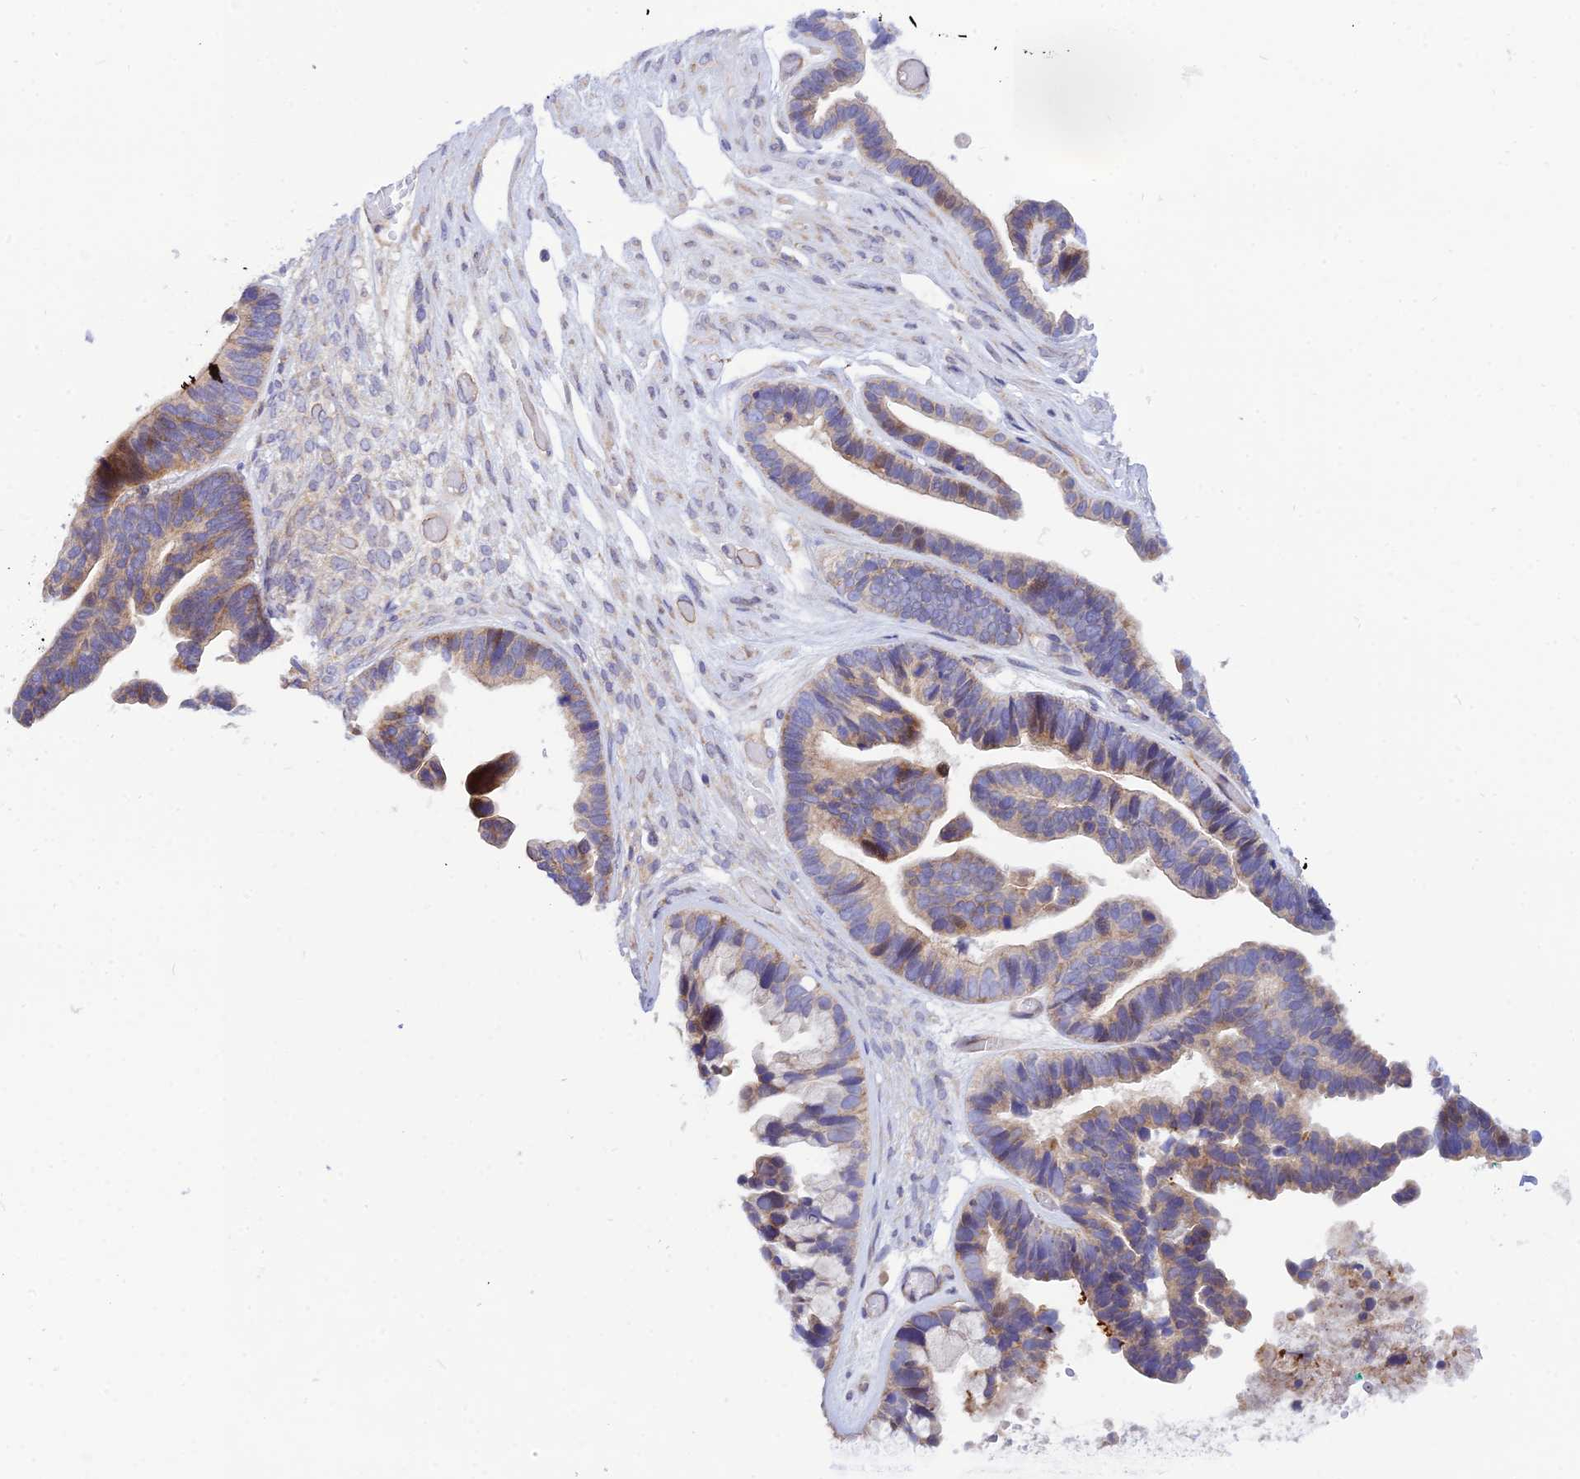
{"staining": {"intensity": "weak", "quantity": ">75%", "location": "cytoplasmic/membranous"}, "tissue": "ovarian cancer", "cell_type": "Tumor cells", "image_type": "cancer", "snomed": [{"axis": "morphology", "description": "Cystadenocarcinoma, serous, NOS"}, {"axis": "topography", "description": "Ovary"}], "caption": "Weak cytoplasmic/membranous protein expression is present in about >75% of tumor cells in ovarian cancer (serous cystadenocarcinoma).", "gene": "TRIM43B", "patient": {"sex": "female", "age": 56}}